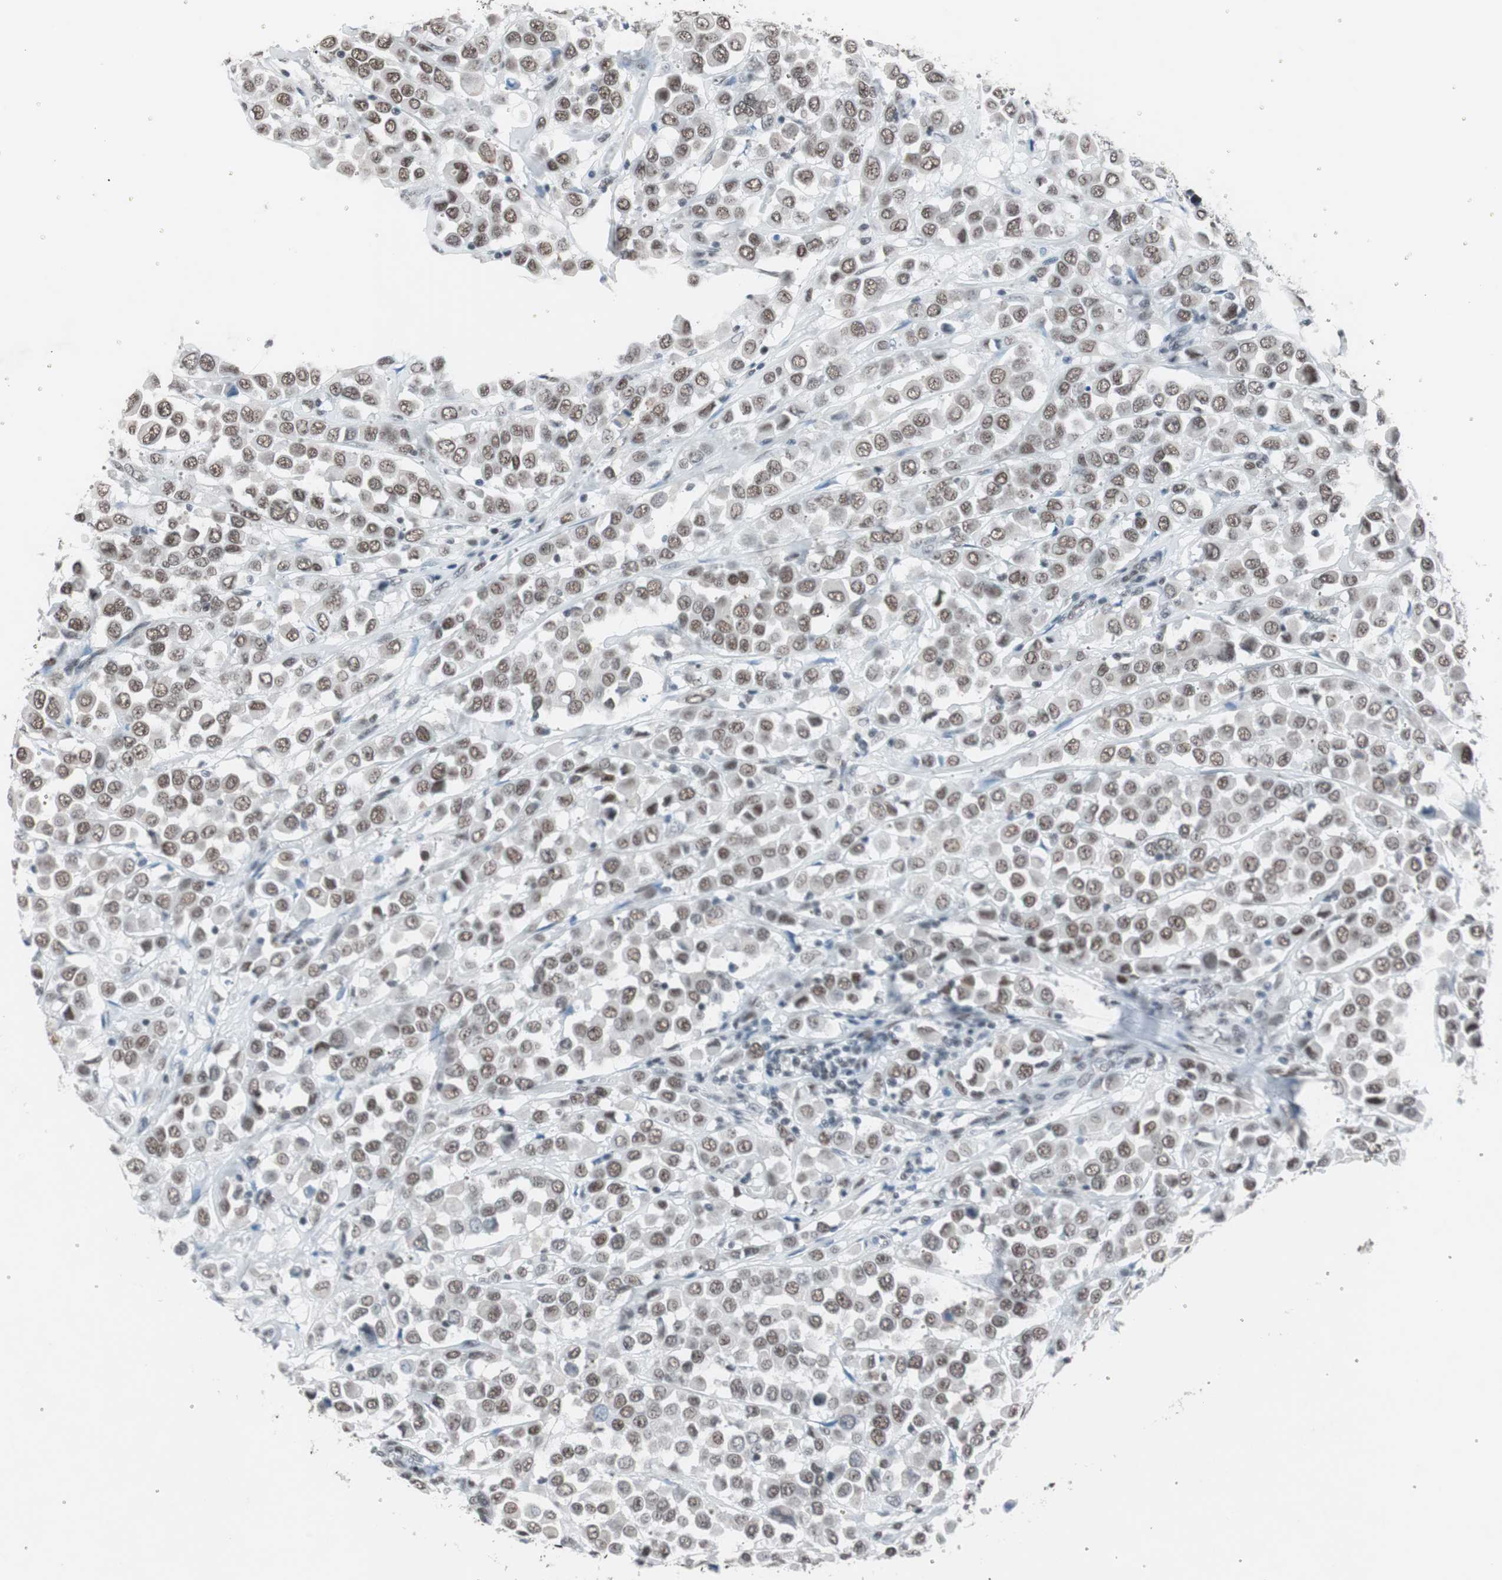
{"staining": {"intensity": "moderate", "quantity": "25%-75%", "location": "nuclear"}, "tissue": "breast cancer", "cell_type": "Tumor cells", "image_type": "cancer", "snomed": [{"axis": "morphology", "description": "Duct carcinoma"}, {"axis": "topography", "description": "Breast"}], "caption": "Approximately 25%-75% of tumor cells in breast cancer exhibit moderate nuclear protein staining as visualized by brown immunohistochemical staining.", "gene": "ARID1A", "patient": {"sex": "female", "age": 61}}